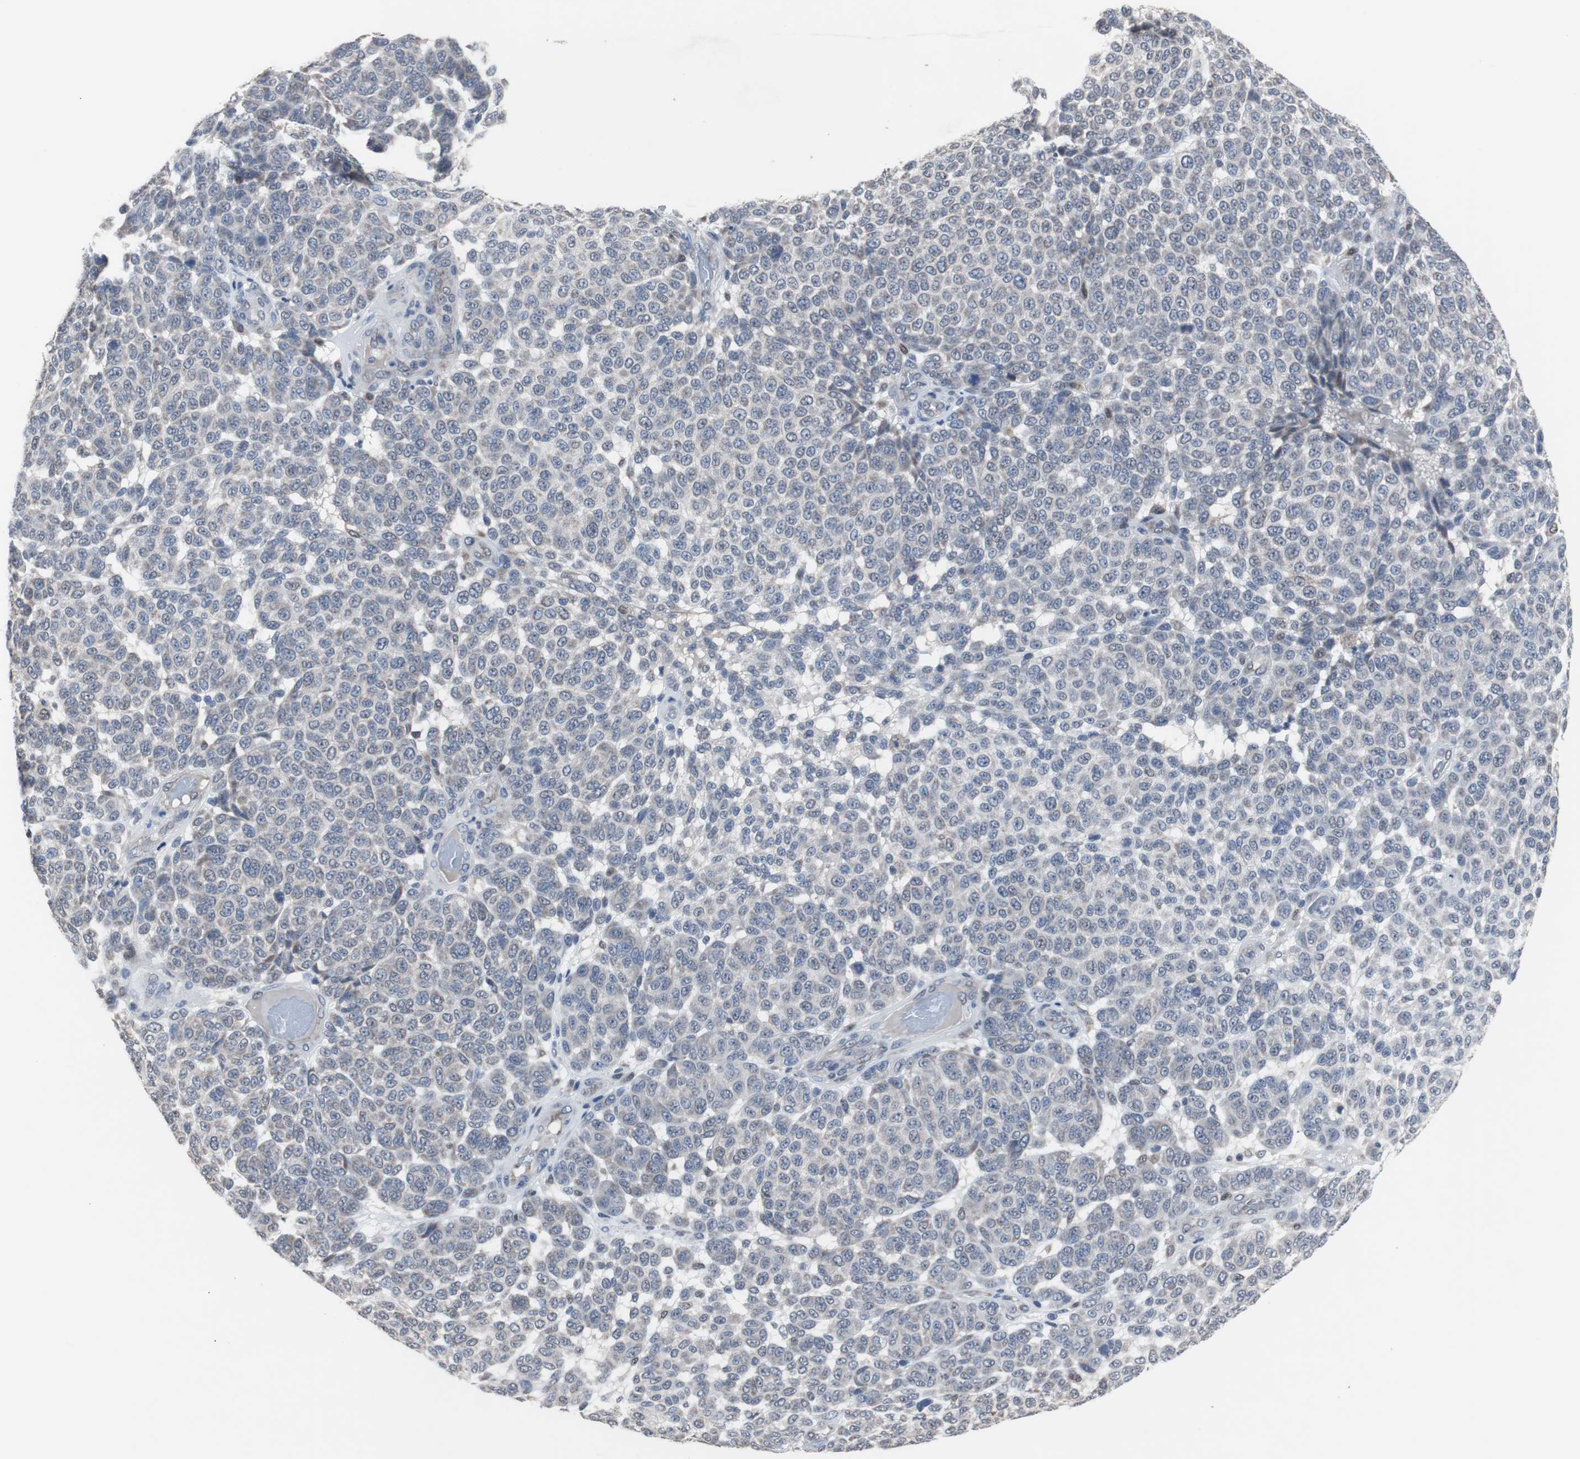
{"staining": {"intensity": "negative", "quantity": "none", "location": "none"}, "tissue": "melanoma", "cell_type": "Tumor cells", "image_type": "cancer", "snomed": [{"axis": "morphology", "description": "Malignant melanoma, NOS"}, {"axis": "topography", "description": "Skin"}], "caption": "Immunohistochemical staining of malignant melanoma reveals no significant positivity in tumor cells. Brightfield microscopy of immunohistochemistry (IHC) stained with DAB (3,3'-diaminobenzidine) (brown) and hematoxylin (blue), captured at high magnification.", "gene": "RBM47", "patient": {"sex": "male", "age": 59}}